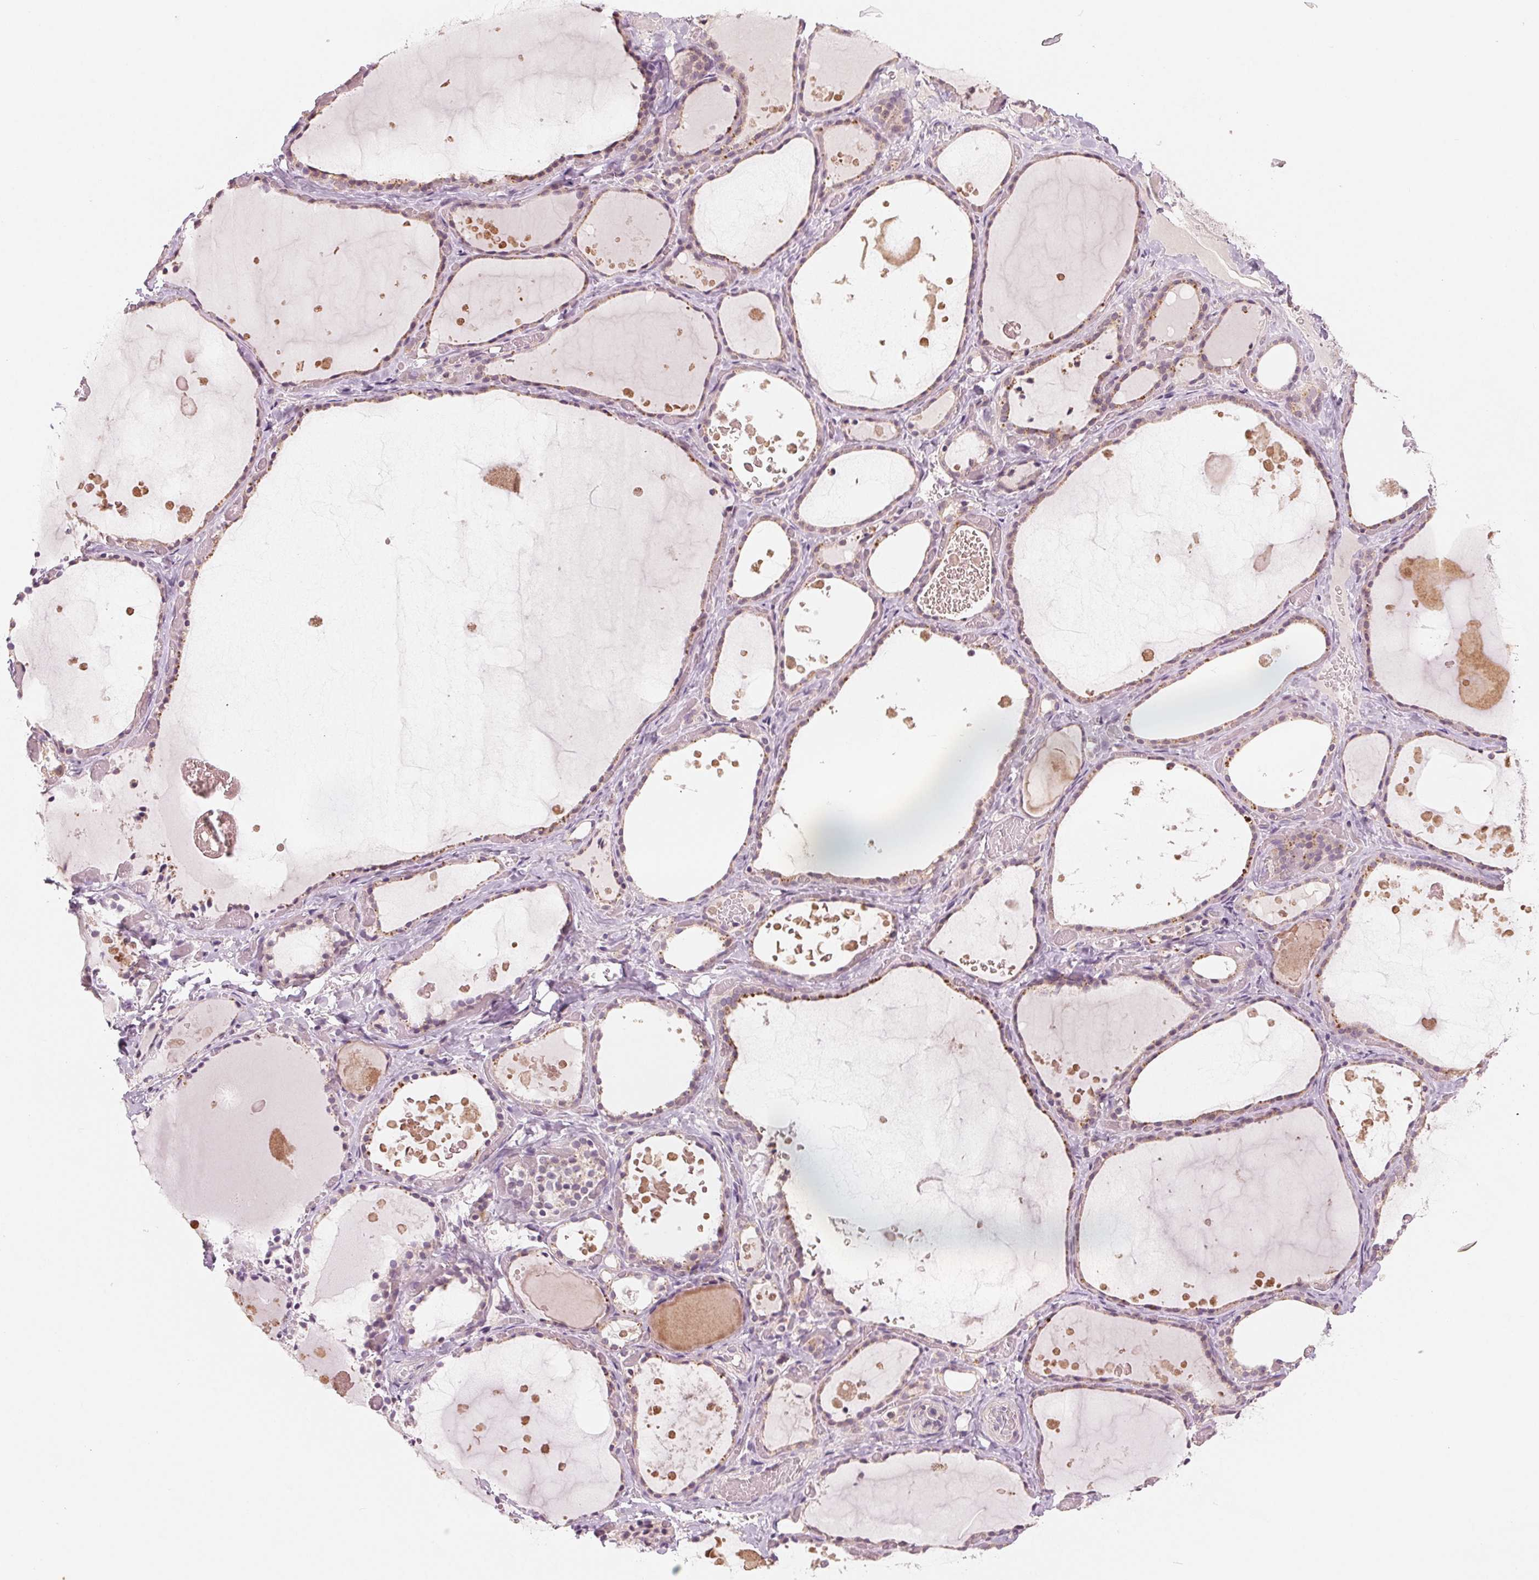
{"staining": {"intensity": "weak", "quantity": ">75%", "location": "cytoplasmic/membranous"}, "tissue": "thyroid gland", "cell_type": "Glandular cells", "image_type": "normal", "snomed": [{"axis": "morphology", "description": "Normal tissue, NOS"}, {"axis": "topography", "description": "Thyroid gland"}], "caption": "Immunohistochemical staining of normal thyroid gland reveals weak cytoplasmic/membranous protein expression in approximately >75% of glandular cells. (Brightfield microscopy of DAB IHC at high magnification).", "gene": "AQP8", "patient": {"sex": "female", "age": 56}}